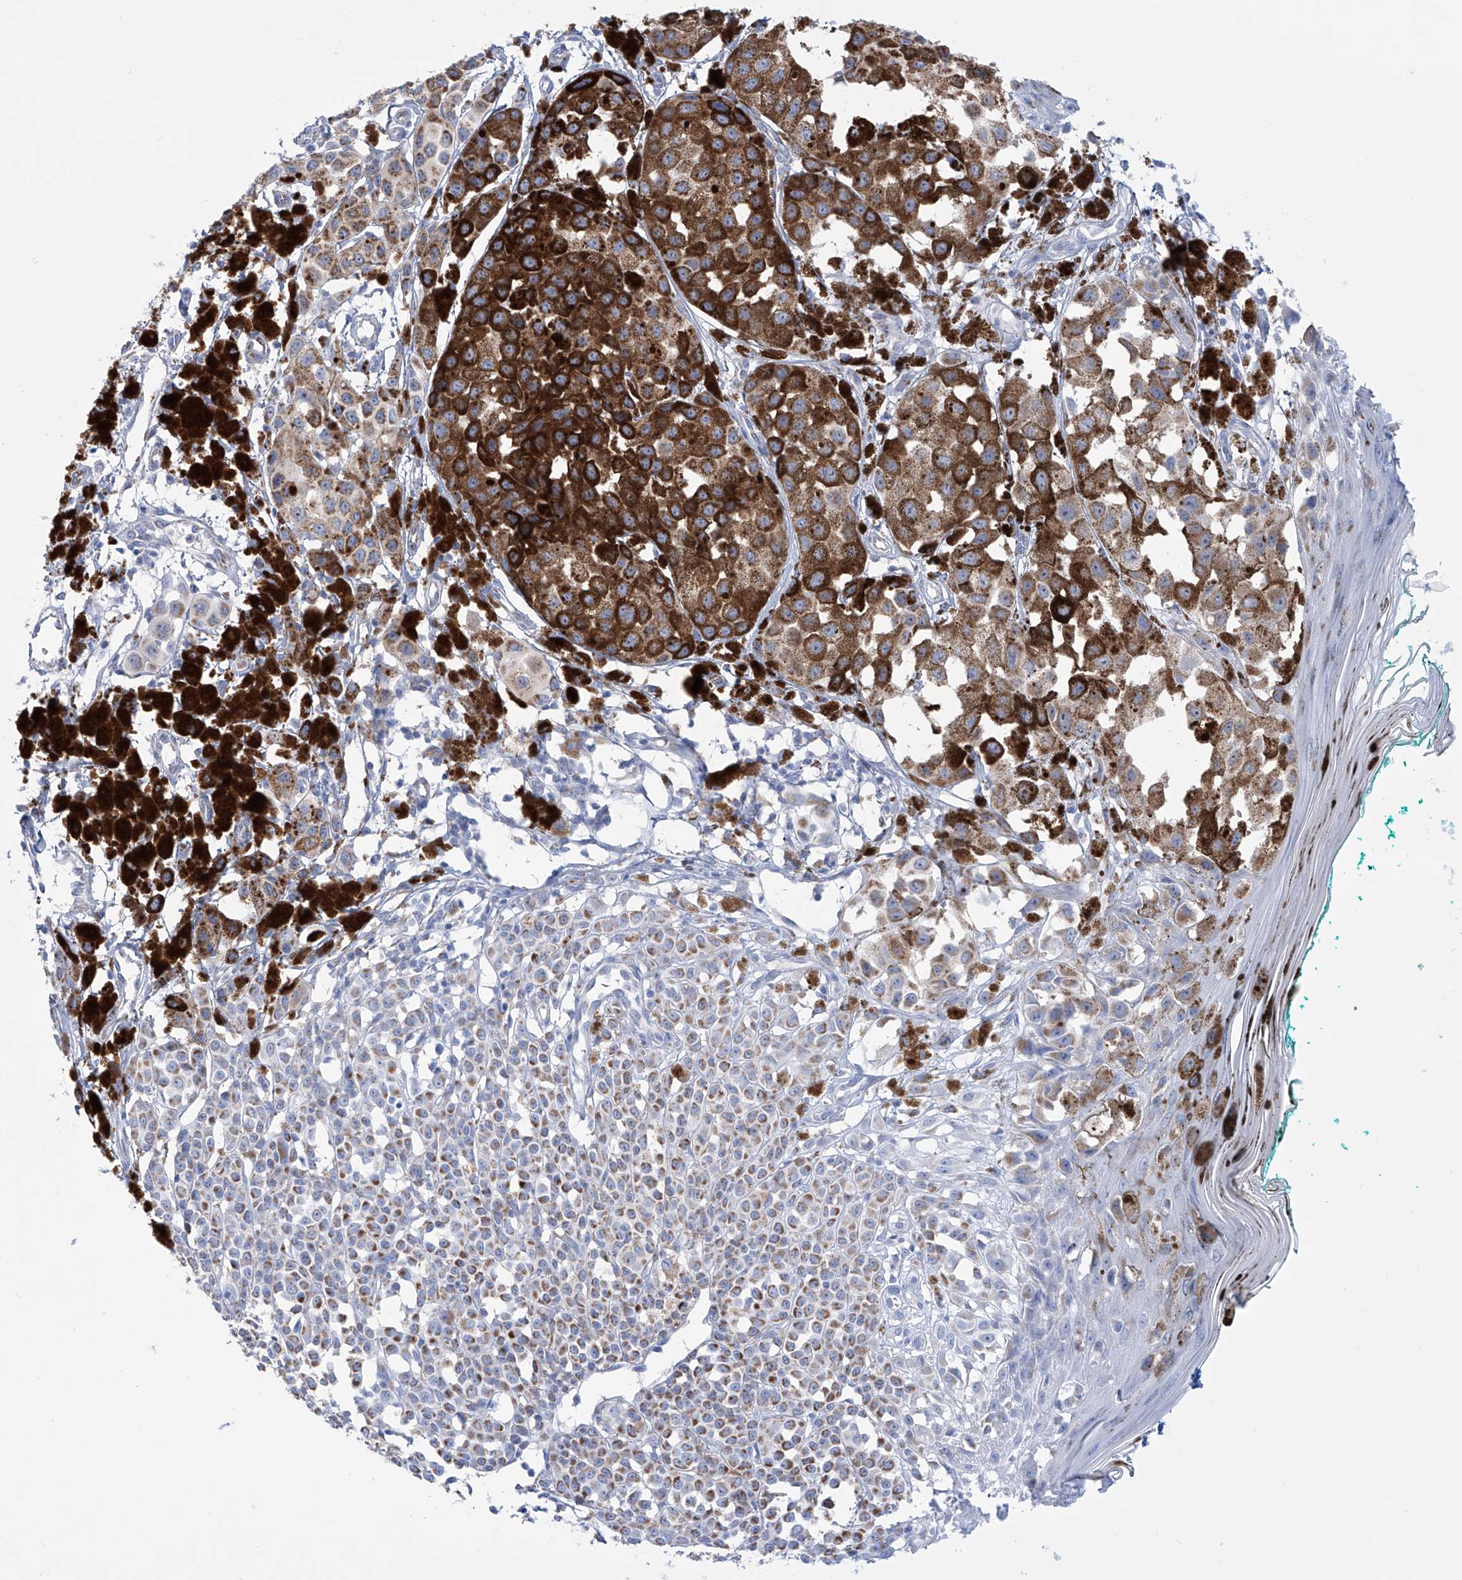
{"staining": {"intensity": "strong", "quantity": "25%-75%", "location": "cytoplasmic/membranous"}, "tissue": "melanoma", "cell_type": "Tumor cells", "image_type": "cancer", "snomed": [{"axis": "morphology", "description": "Malignant melanoma, NOS"}, {"axis": "topography", "description": "Skin of leg"}], "caption": "Human melanoma stained for a protein (brown) reveals strong cytoplasmic/membranous positive positivity in about 25%-75% of tumor cells.", "gene": "ALDH6A1", "patient": {"sex": "female", "age": 72}}